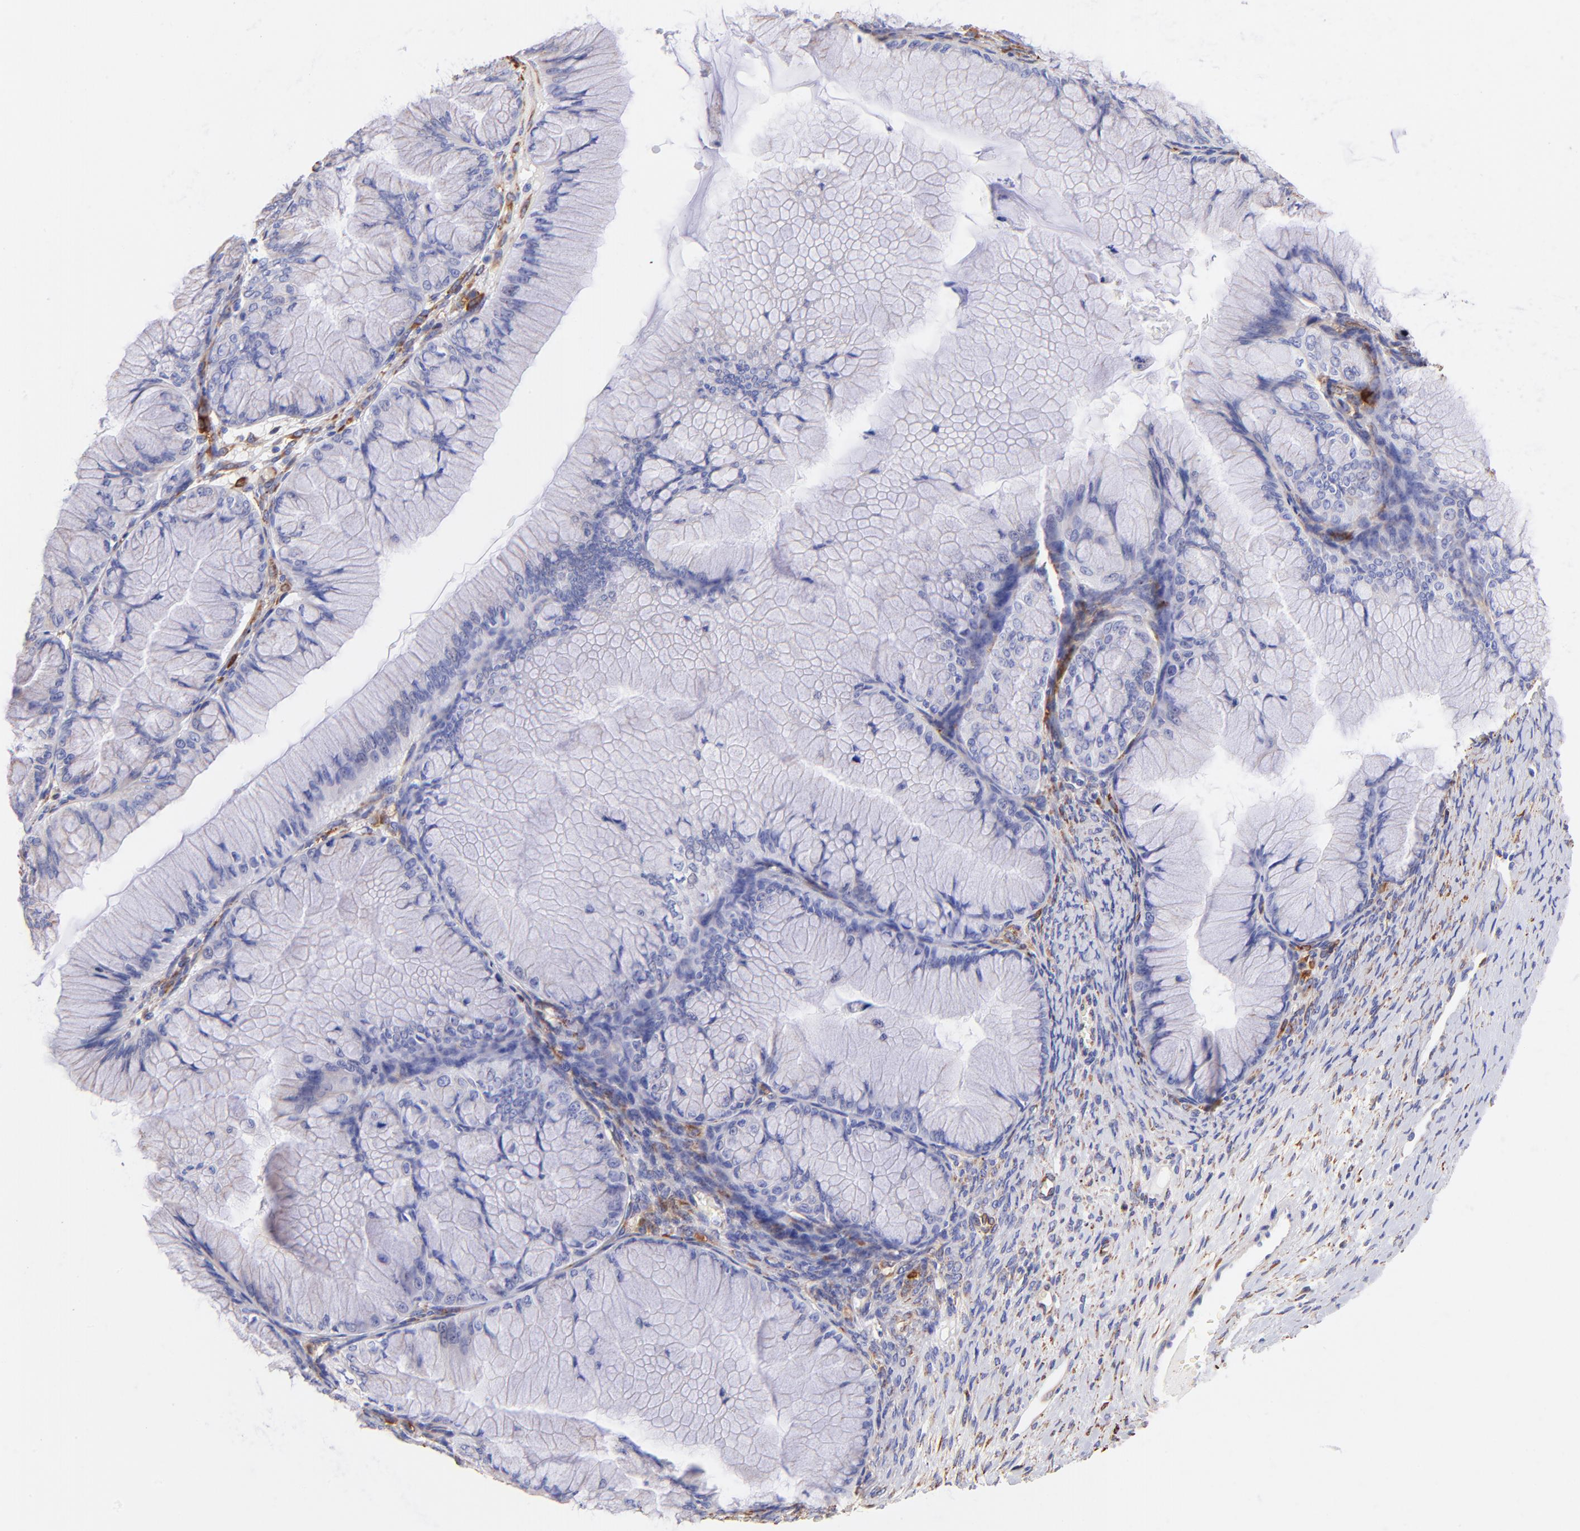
{"staining": {"intensity": "negative", "quantity": "none", "location": "none"}, "tissue": "ovarian cancer", "cell_type": "Tumor cells", "image_type": "cancer", "snomed": [{"axis": "morphology", "description": "Cystadenocarcinoma, mucinous, NOS"}, {"axis": "topography", "description": "Ovary"}], "caption": "IHC of mucinous cystadenocarcinoma (ovarian) shows no positivity in tumor cells.", "gene": "SPARC", "patient": {"sex": "female", "age": 63}}